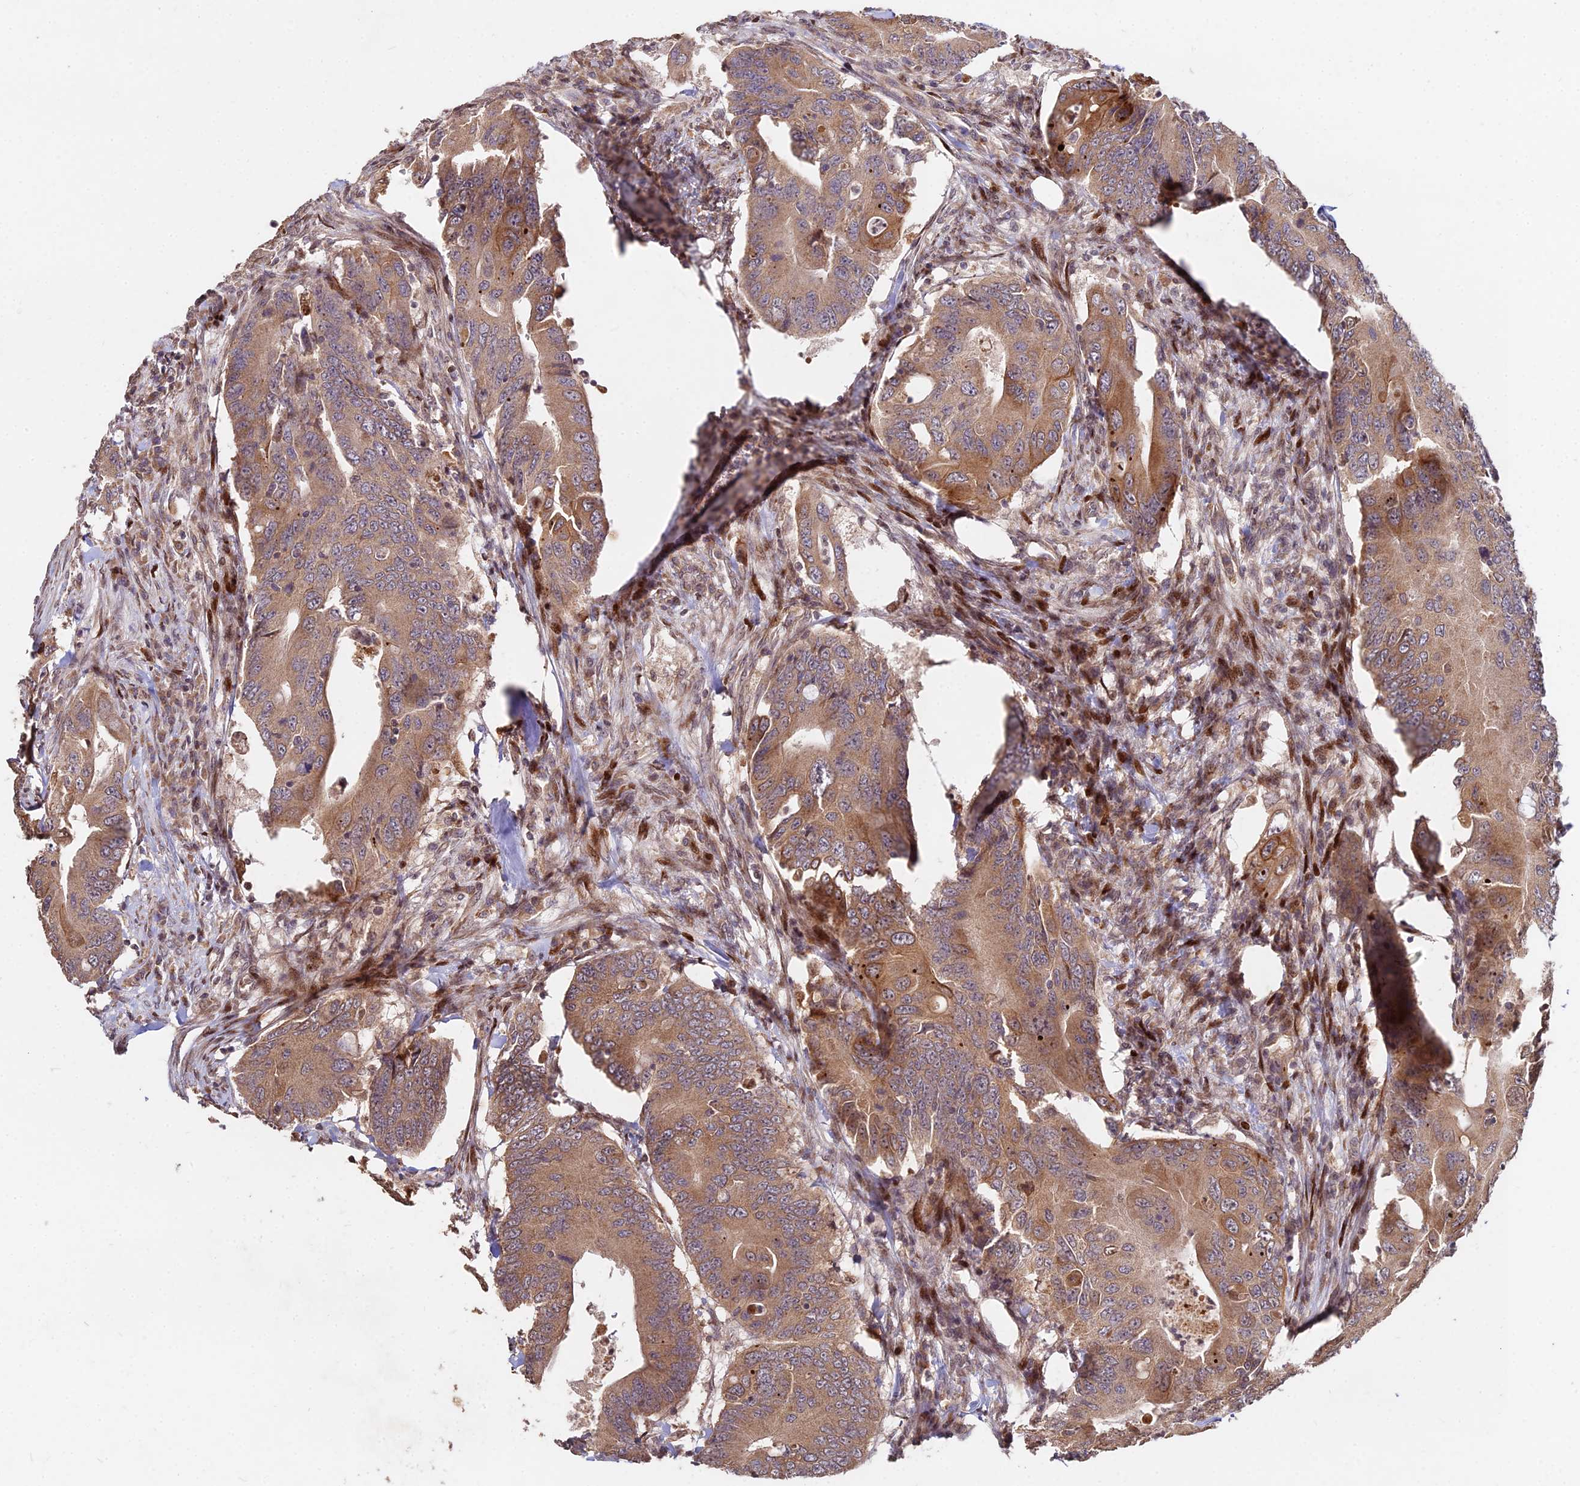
{"staining": {"intensity": "moderate", "quantity": ">75%", "location": "cytoplasmic/membranous"}, "tissue": "colorectal cancer", "cell_type": "Tumor cells", "image_type": "cancer", "snomed": [{"axis": "morphology", "description": "Adenocarcinoma, NOS"}, {"axis": "topography", "description": "Colon"}], "caption": "Immunohistochemistry of adenocarcinoma (colorectal) reveals medium levels of moderate cytoplasmic/membranous expression in approximately >75% of tumor cells.", "gene": "RBMS2", "patient": {"sex": "male", "age": 71}}